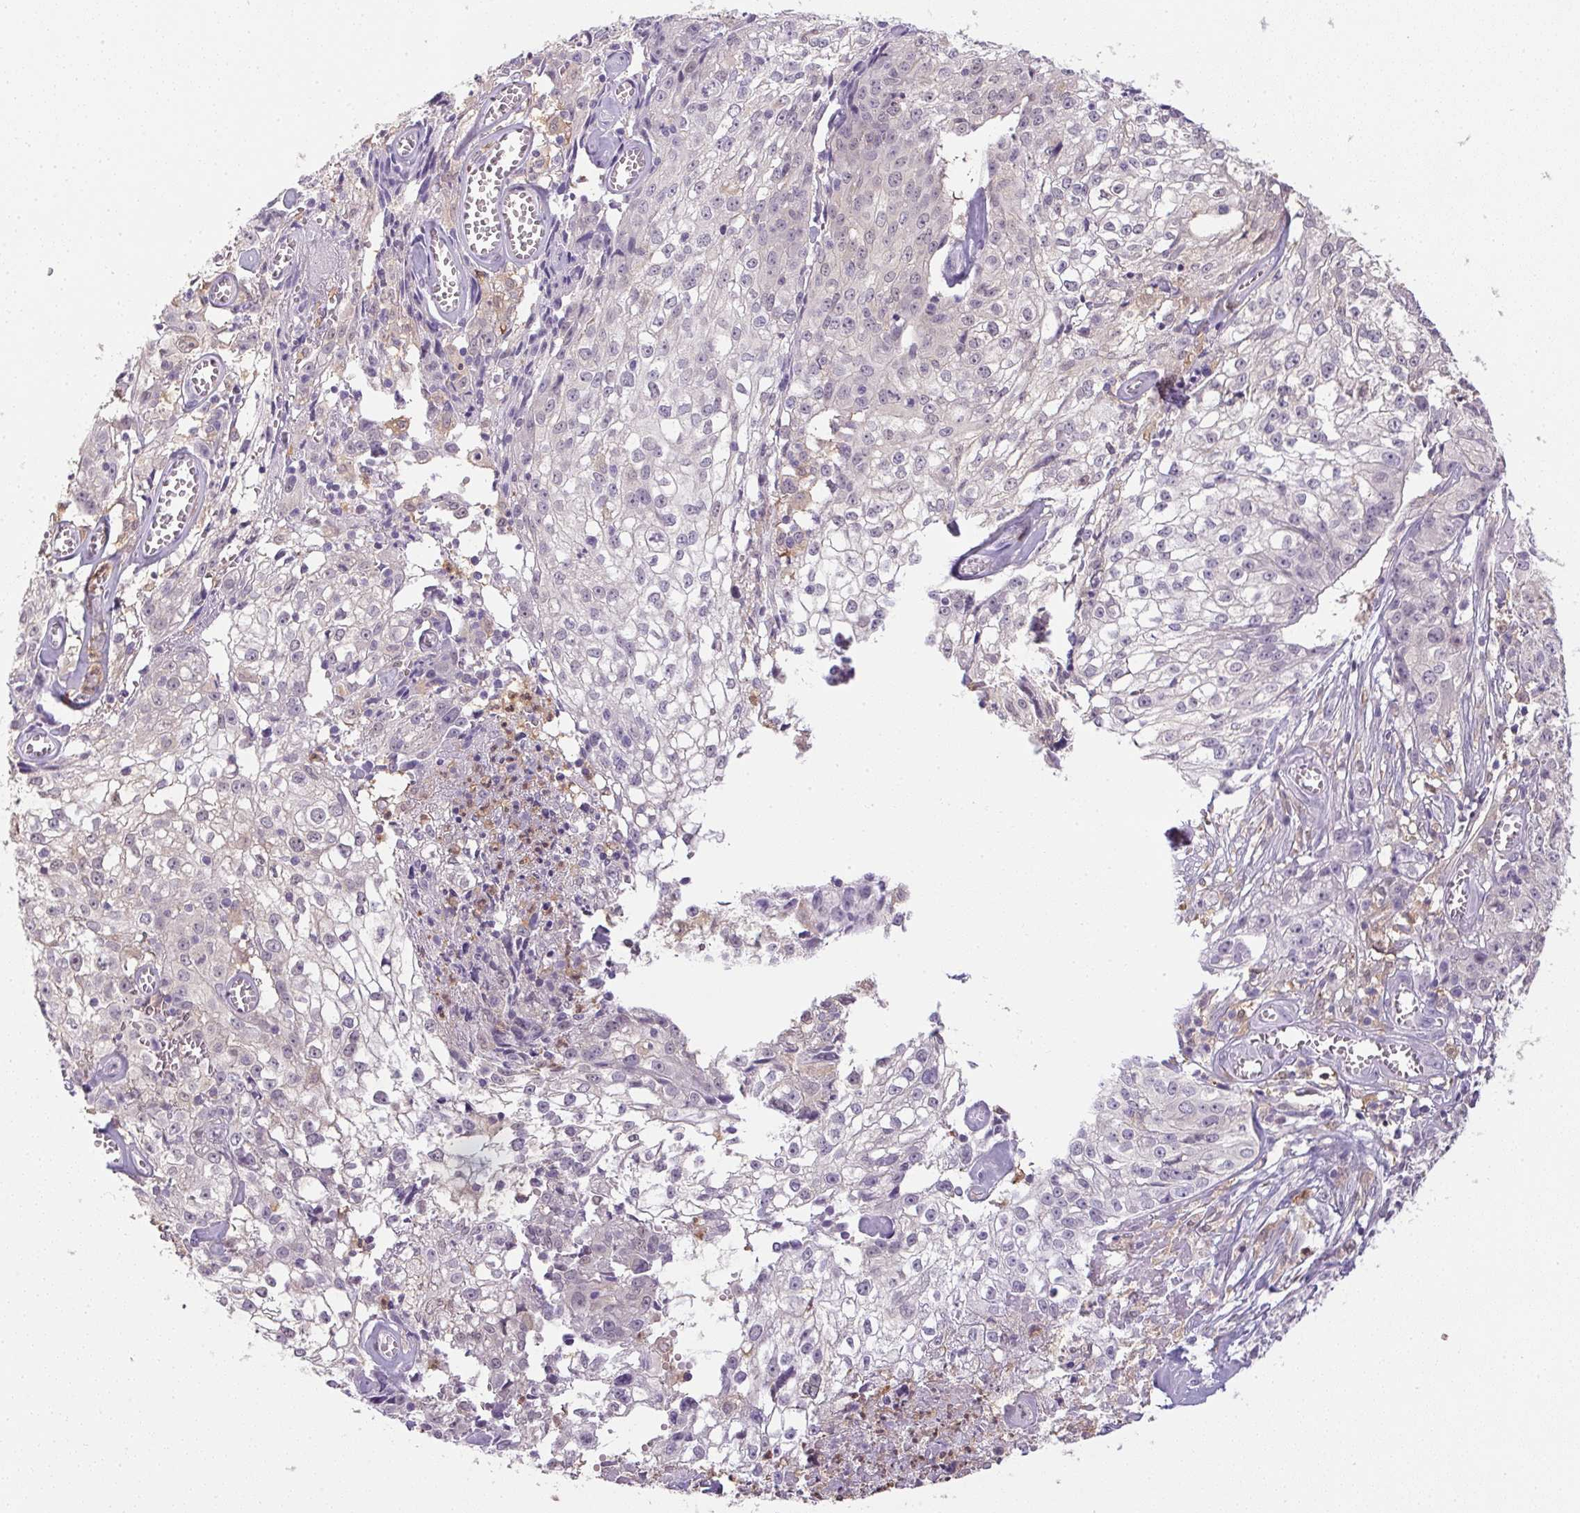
{"staining": {"intensity": "negative", "quantity": "none", "location": "none"}, "tissue": "cervical cancer", "cell_type": "Tumor cells", "image_type": "cancer", "snomed": [{"axis": "morphology", "description": "Squamous cell carcinoma, NOS"}, {"axis": "topography", "description": "Cervix"}], "caption": "Tumor cells show no significant expression in cervical cancer (squamous cell carcinoma).", "gene": "DNAJC5G", "patient": {"sex": "female", "age": 85}}